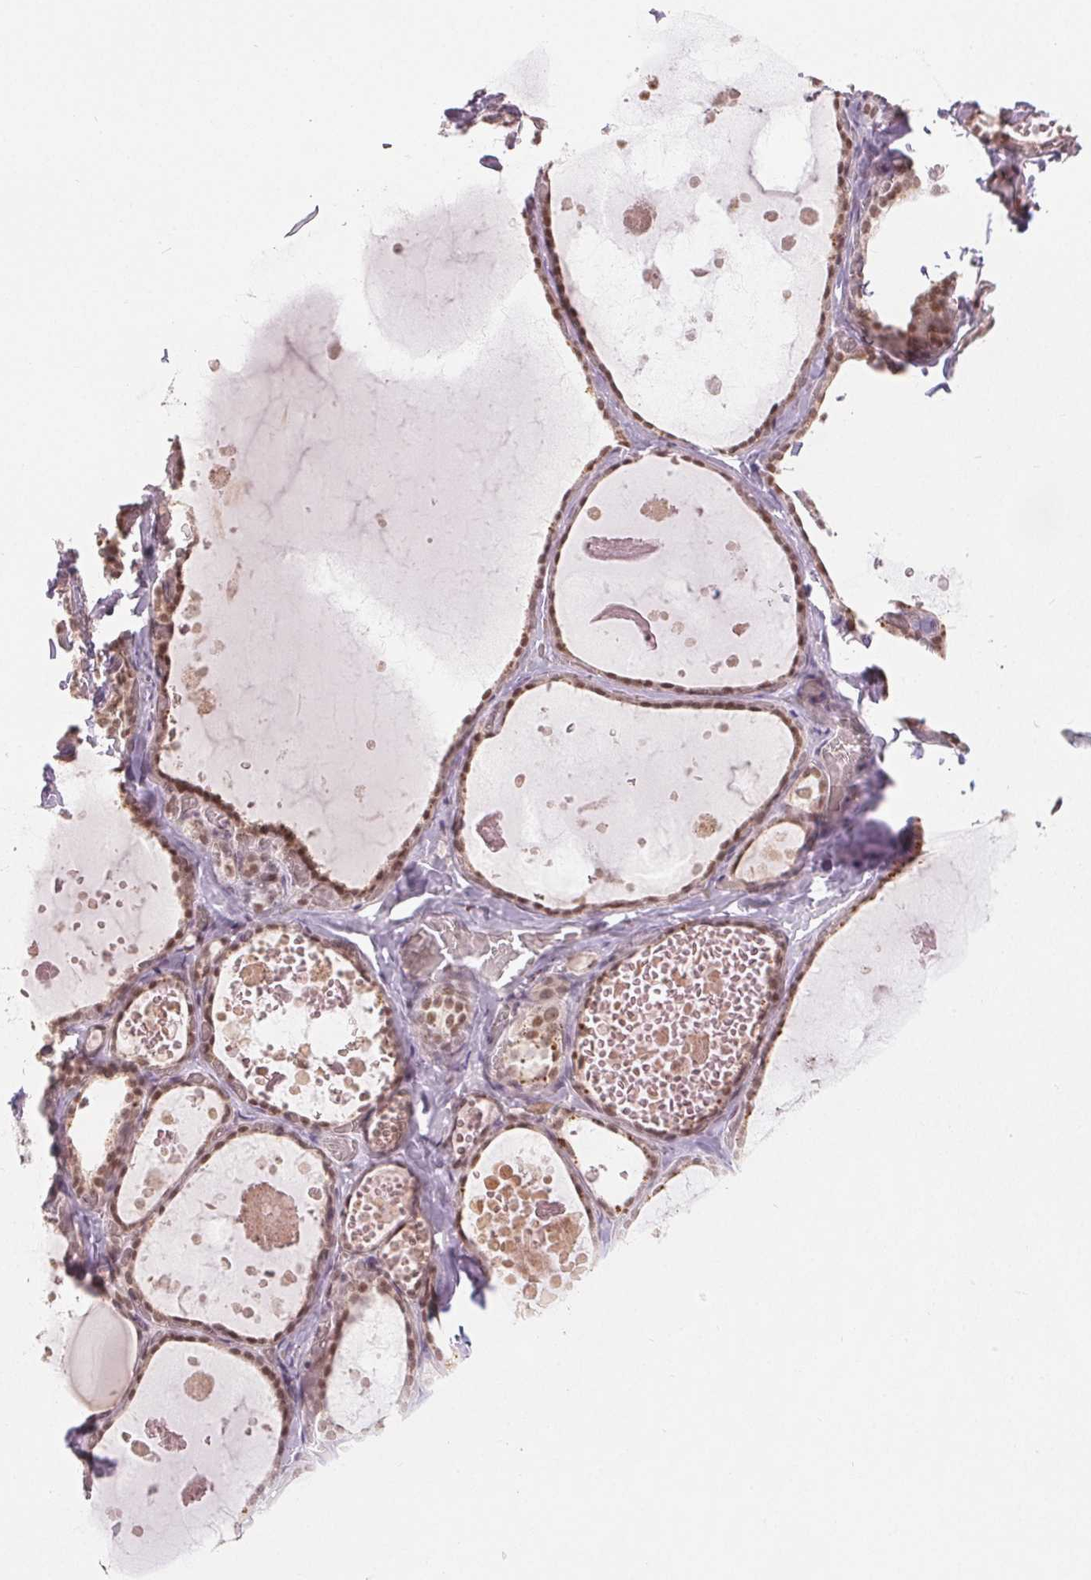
{"staining": {"intensity": "moderate", "quantity": ">75%", "location": "nuclear"}, "tissue": "thyroid gland", "cell_type": "Glandular cells", "image_type": "normal", "snomed": [{"axis": "morphology", "description": "Normal tissue, NOS"}, {"axis": "topography", "description": "Thyroid gland"}], "caption": "A high-resolution micrograph shows immunohistochemistry (IHC) staining of normal thyroid gland, which reveals moderate nuclear positivity in about >75% of glandular cells.", "gene": "DEK", "patient": {"sex": "female", "age": 56}}